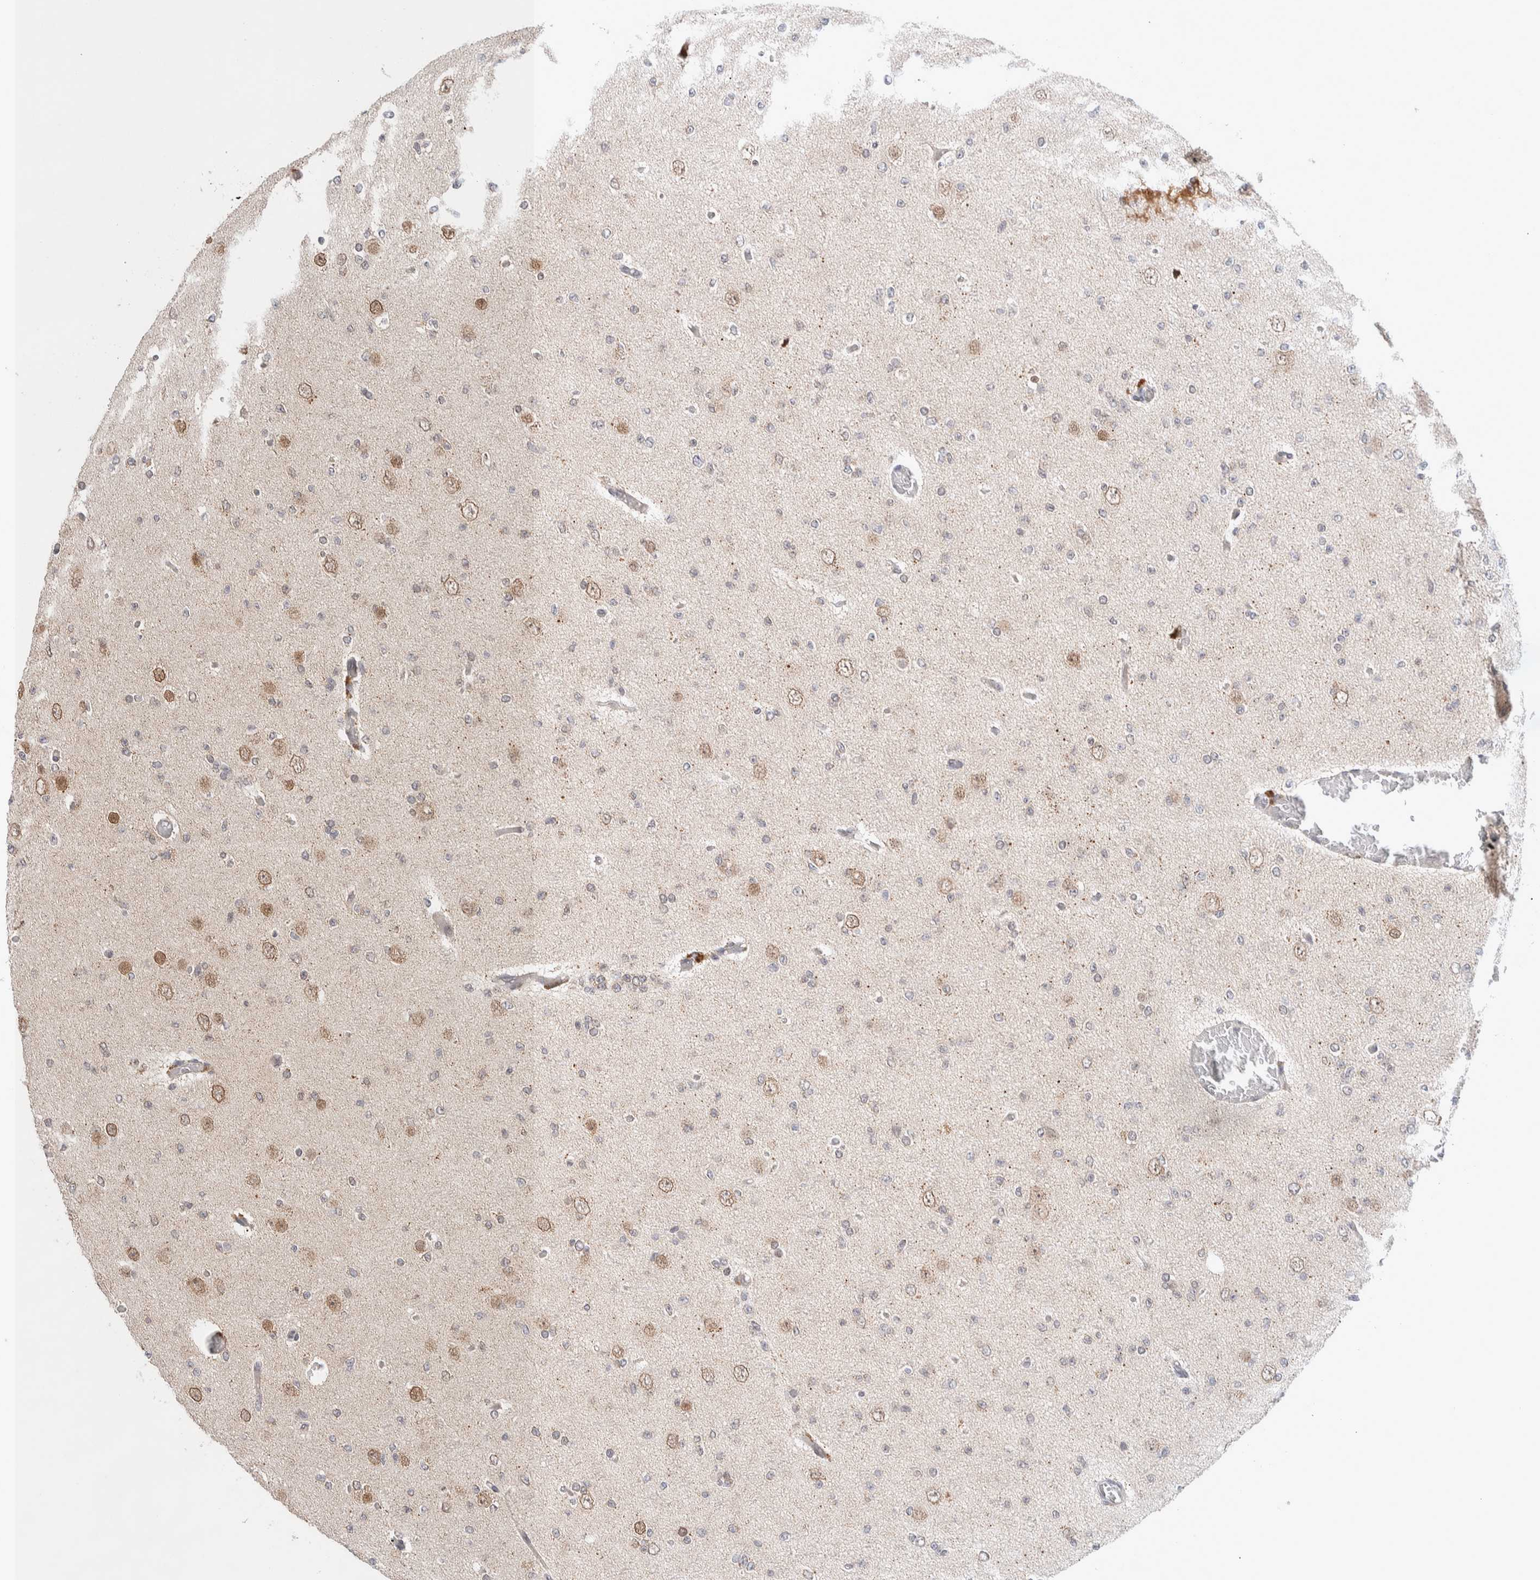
{"staining": {"intensity": "moderate", "quantity": "<25%", "location": "cytoplasmic/membranous,nuclear"}, "tissue": "glioma", "cell_type": "Tumor cells", "image_type": "cancer", "snomed": [{"axis": "morphology", "description": "Glioma, malignant, Low grade"}, {"axis": "topography", "description": "Brain"}], "caption": "Protein analysis of glioma tissue reveals moderate cytoplasmic/membranous and nuclear positivity in about <25% of tumor cells.", "gene": "CRAT", "patient": {"sex": "female", "age": 22}}